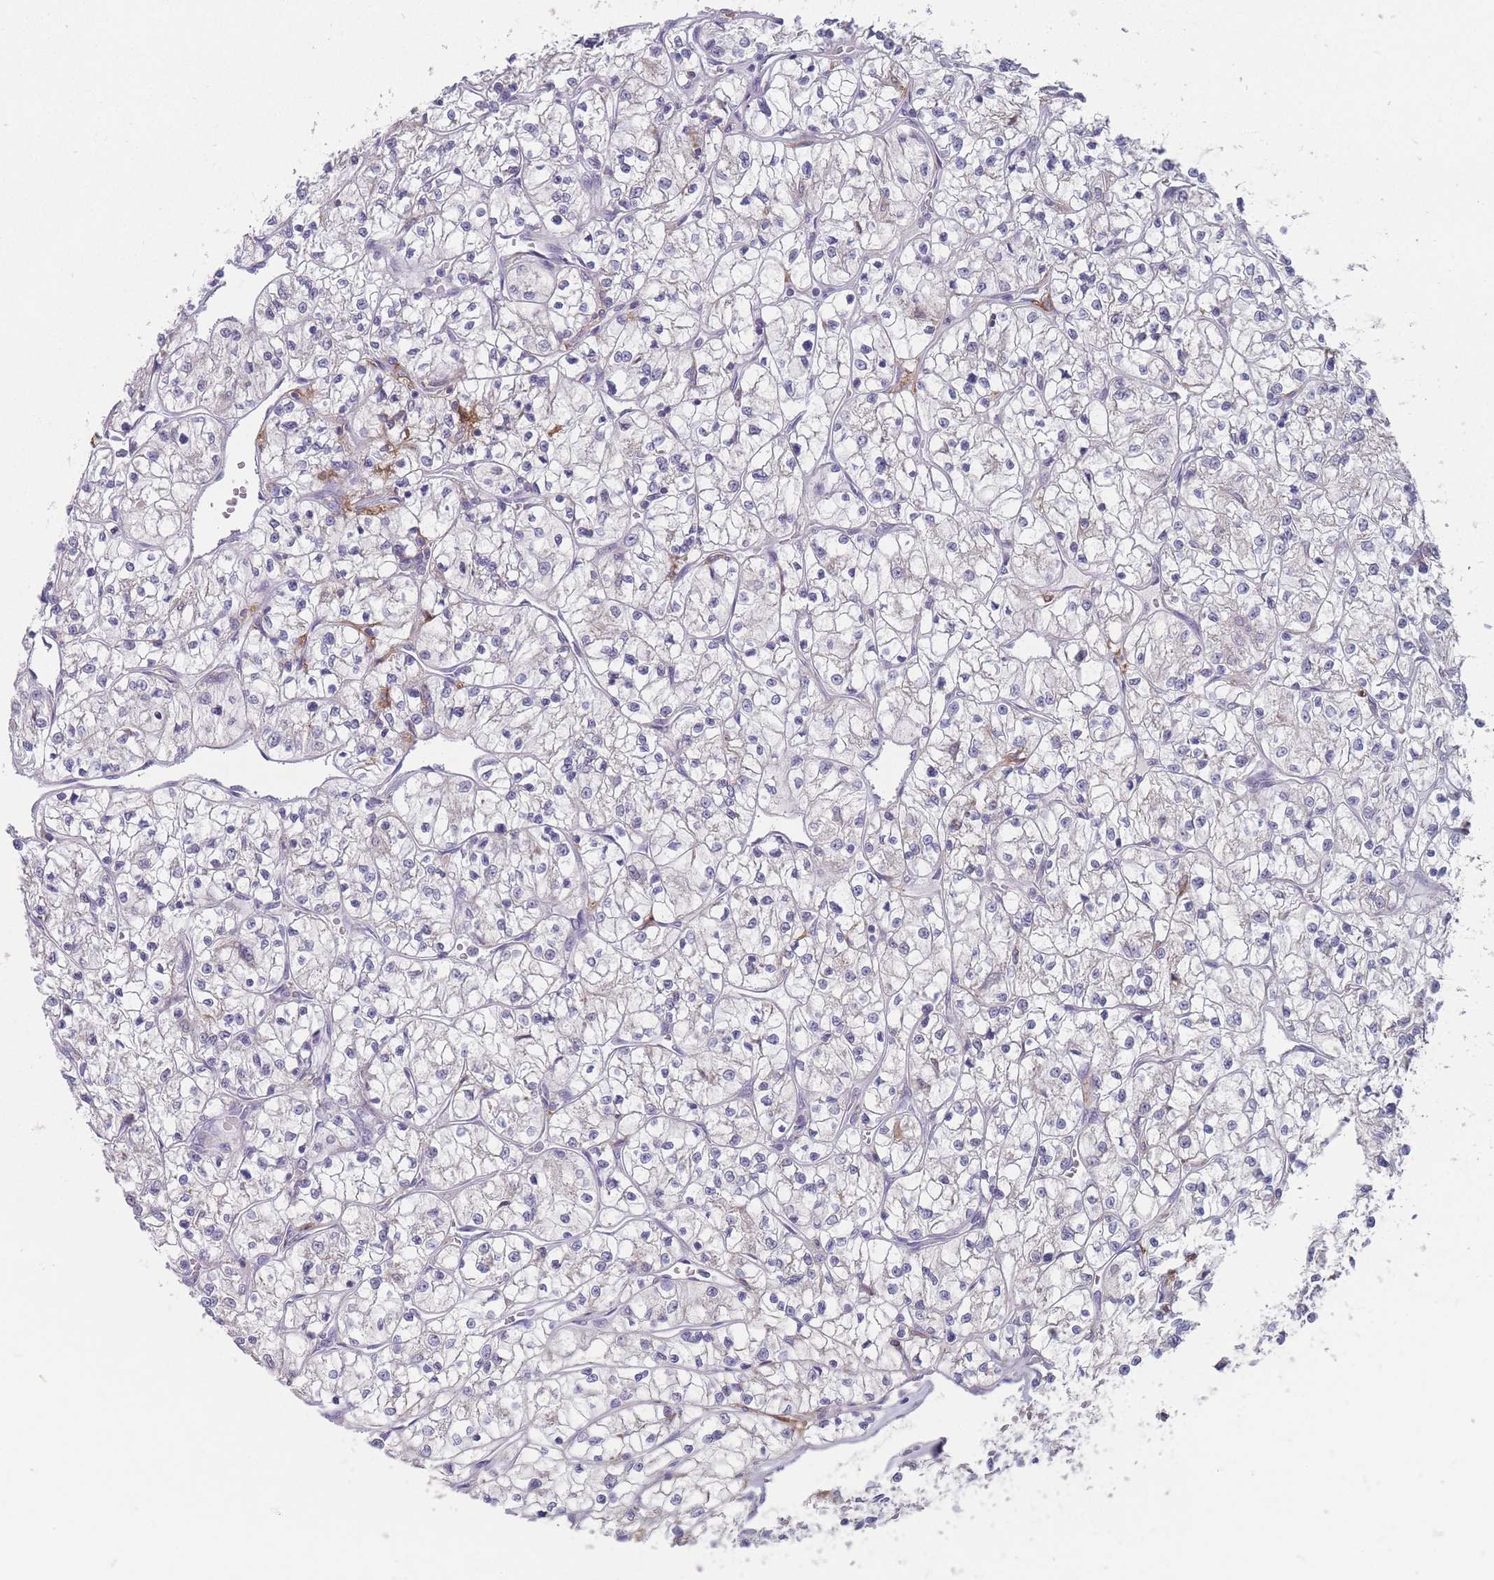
{"staining": {"intensity": "negative", "quantity": "none", "location": "none"}, "tissue": "renal cancer", "cell_type": "Tumor cells", "image_type": "cancer", "snomed": [{"axis": "morphology", "description": "Adenocarcinoma, NOS"}, {"axis": "topography", "description": "Kidney"}], "caption": "Image shows no protein expression in tumor cells of renal cancer tissue.", "gene": "PEX7", "patient": {"sex": "female", "age": 64}}